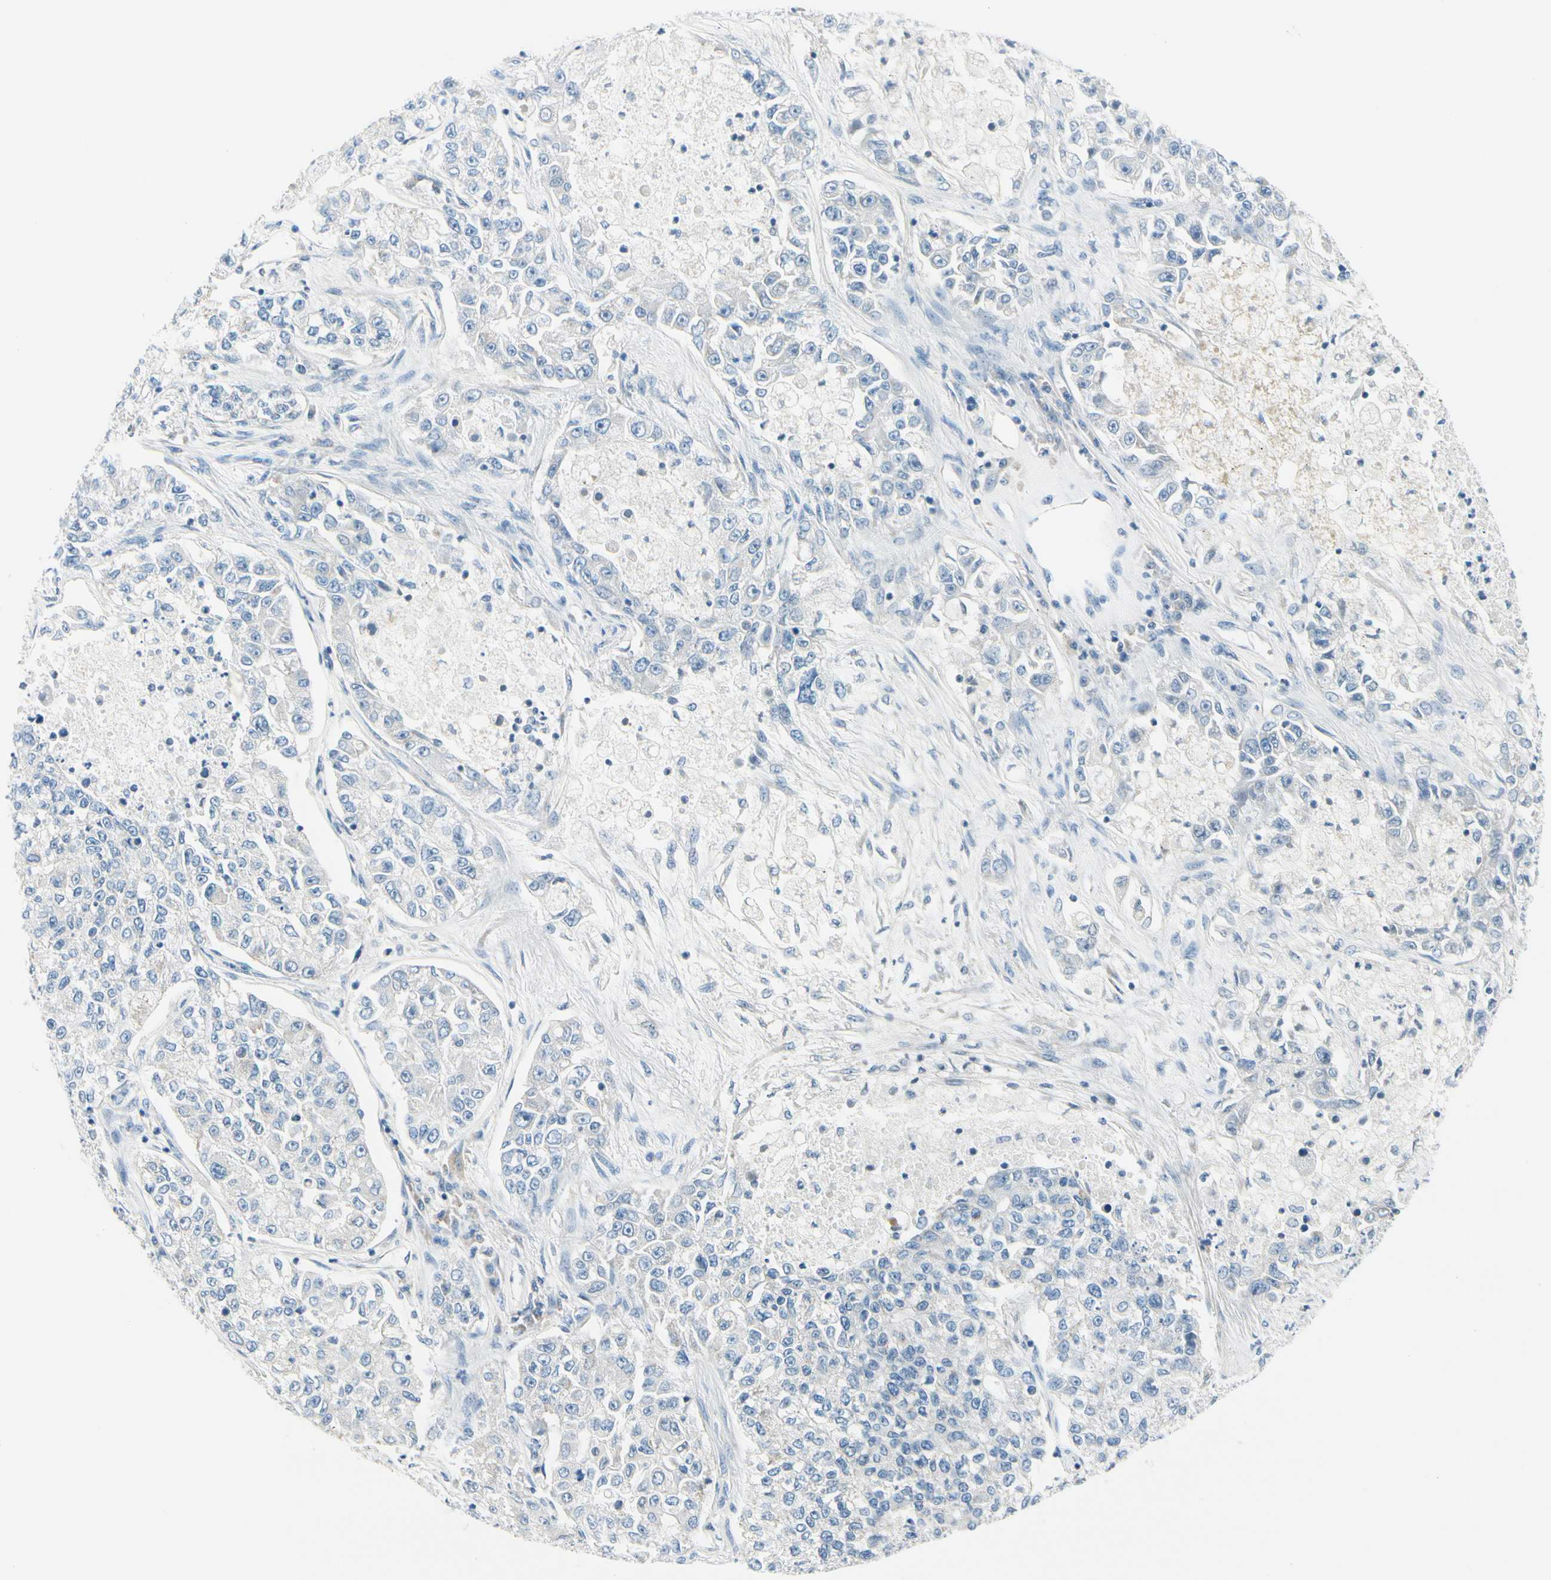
{"staining": {"intensity": "negative", "quantity": "none", "location": "none"}, "tissue": "lung cancer", "cell_type": "Tumor cells", "image_type": "cancer", "snomed": [{"axis": "morphology", "description": "Adenocarcinoma, NOS"}, {"axis": "topography", "description": "Lung"}], "caption": "This is a histopathology image of immunohistochemistry staining of lung adenocarcinoma, which shows no positivity in tumor cells.", "gene": "PEBP1", "patient": {"sex": "male", "age": 49}}